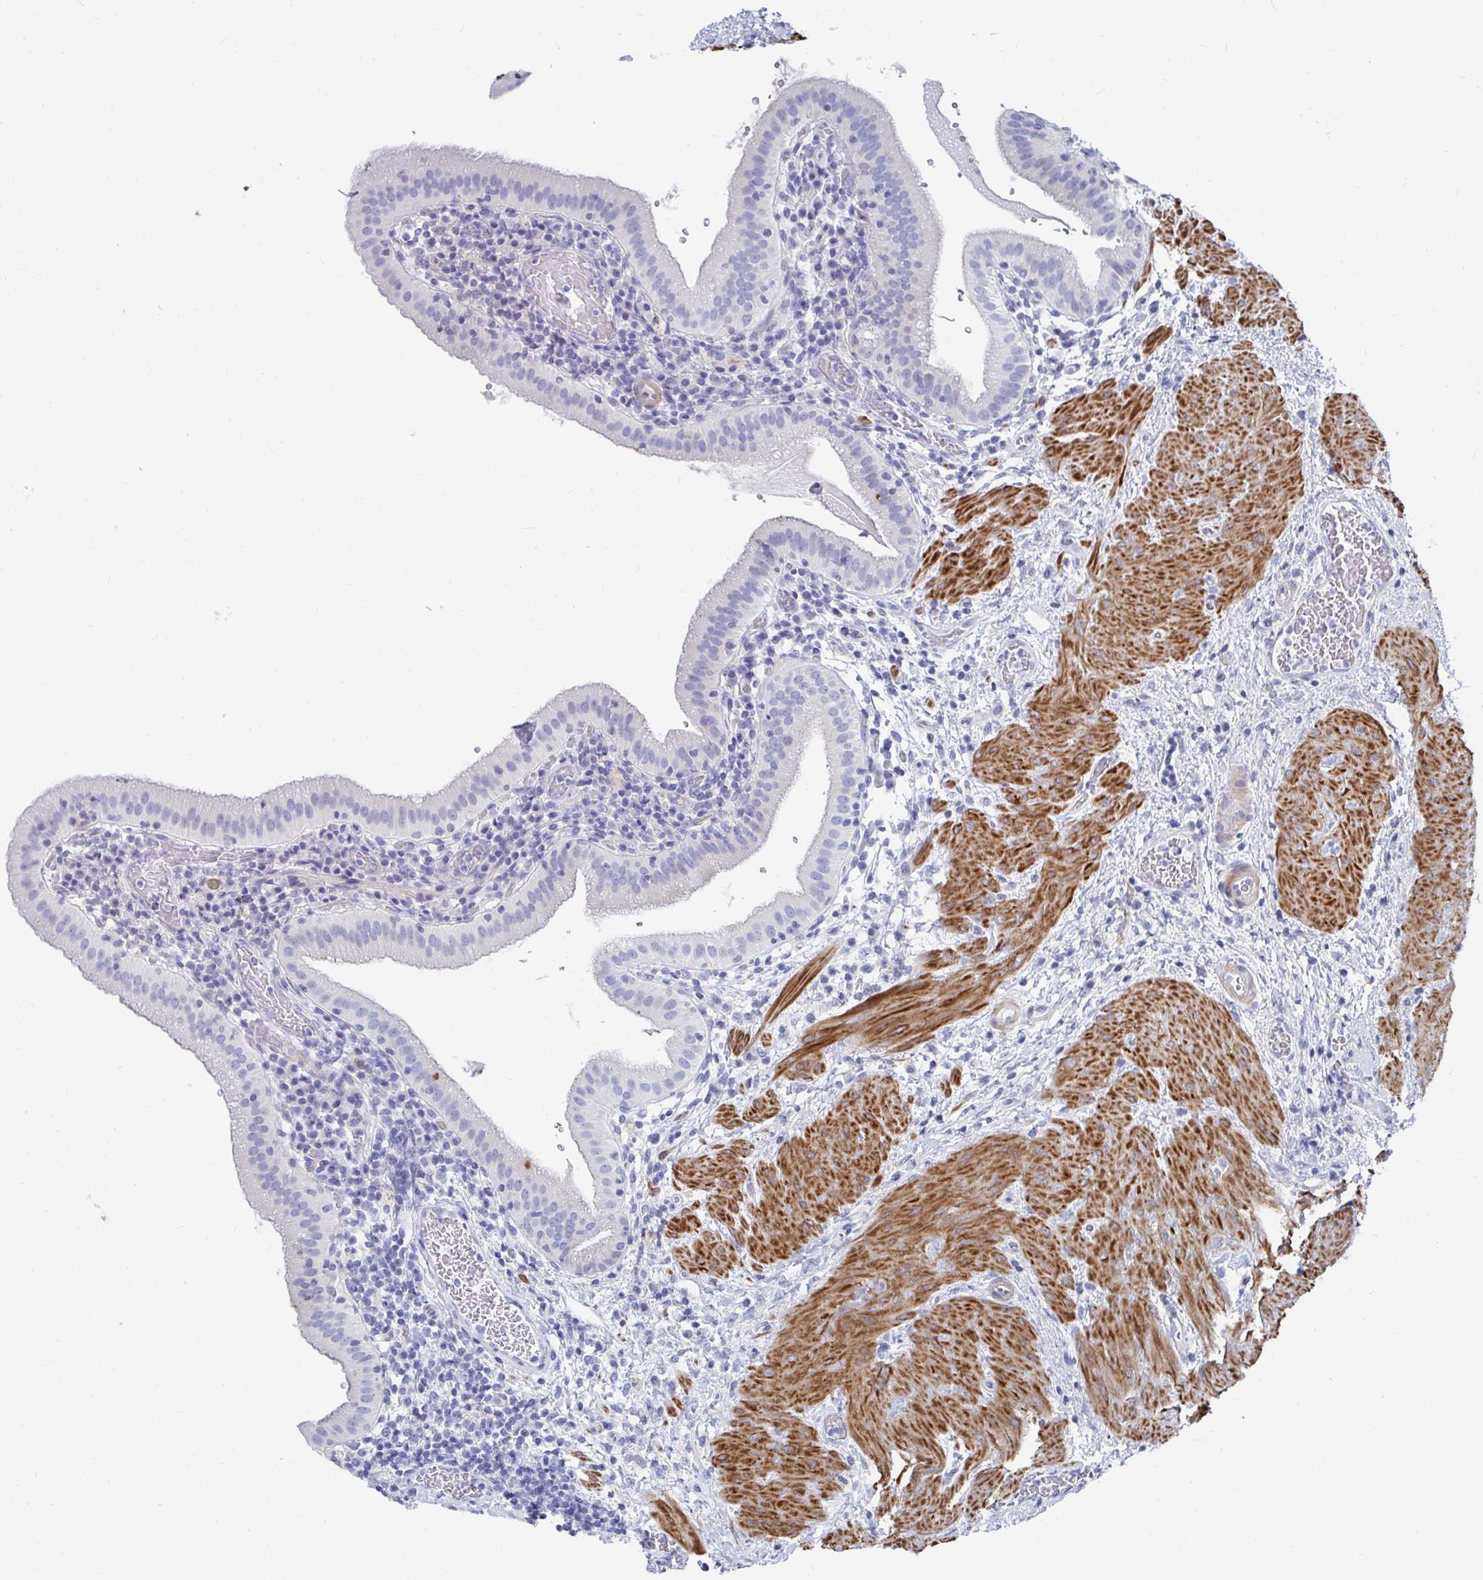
{"staining": {"intensity": "negative", "quantity": "none", "location": "none"}, "tissue": "gallbladder", "cell_type": "Glandular cells", "image_type": "normal", "snomed": [{"axis": "morphology", "description": "Normal tissue, NOS"}, {"axis": "topography", "description": "Gallbladder"}], "caption": "This histopathology image is of normal gallbladder stained with IHC to label a protein in brown with the nuclei are counter-stained blue. There is no expression in glandular cells.", "gene": "ZFP82", "patient": {"sex": "male", "age": 26}}